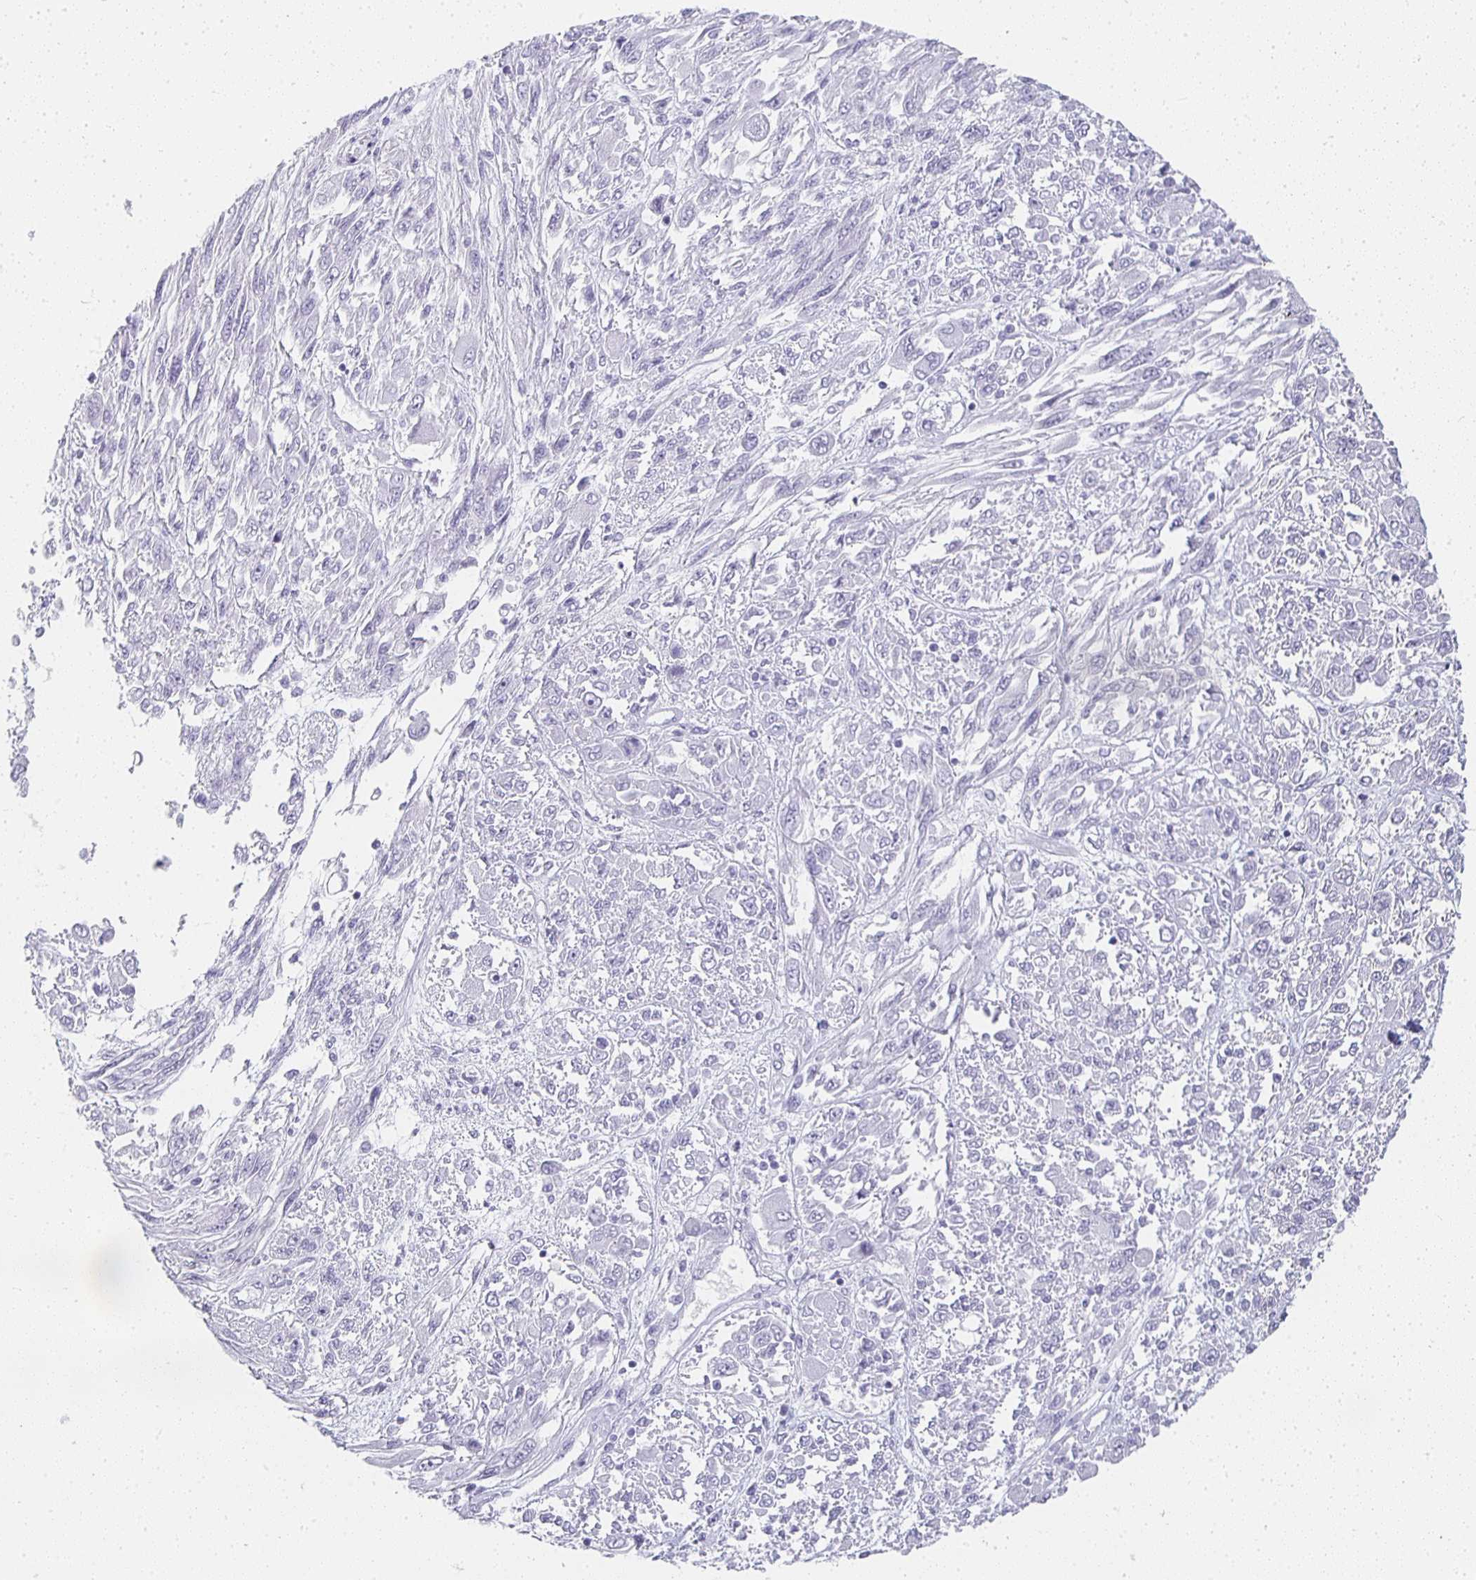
{"staining": {"intensity": "negative", "quantity": "none", "location": "none"}, "tissue": "melanoma", "cell_type": "Tumor cells", "image_type": "cancer", "snomed": [{"axis": "morphology", "description": "Malignant melanoma, NOS"}, {"axis": "topography", "description": "Skin"}], "caption": "Protein analysis of malignant melanoma demonstrates no significant expression in tumor cells.", "gene": "TPSD1", "patient": {"sex": "female", "age": 91}}